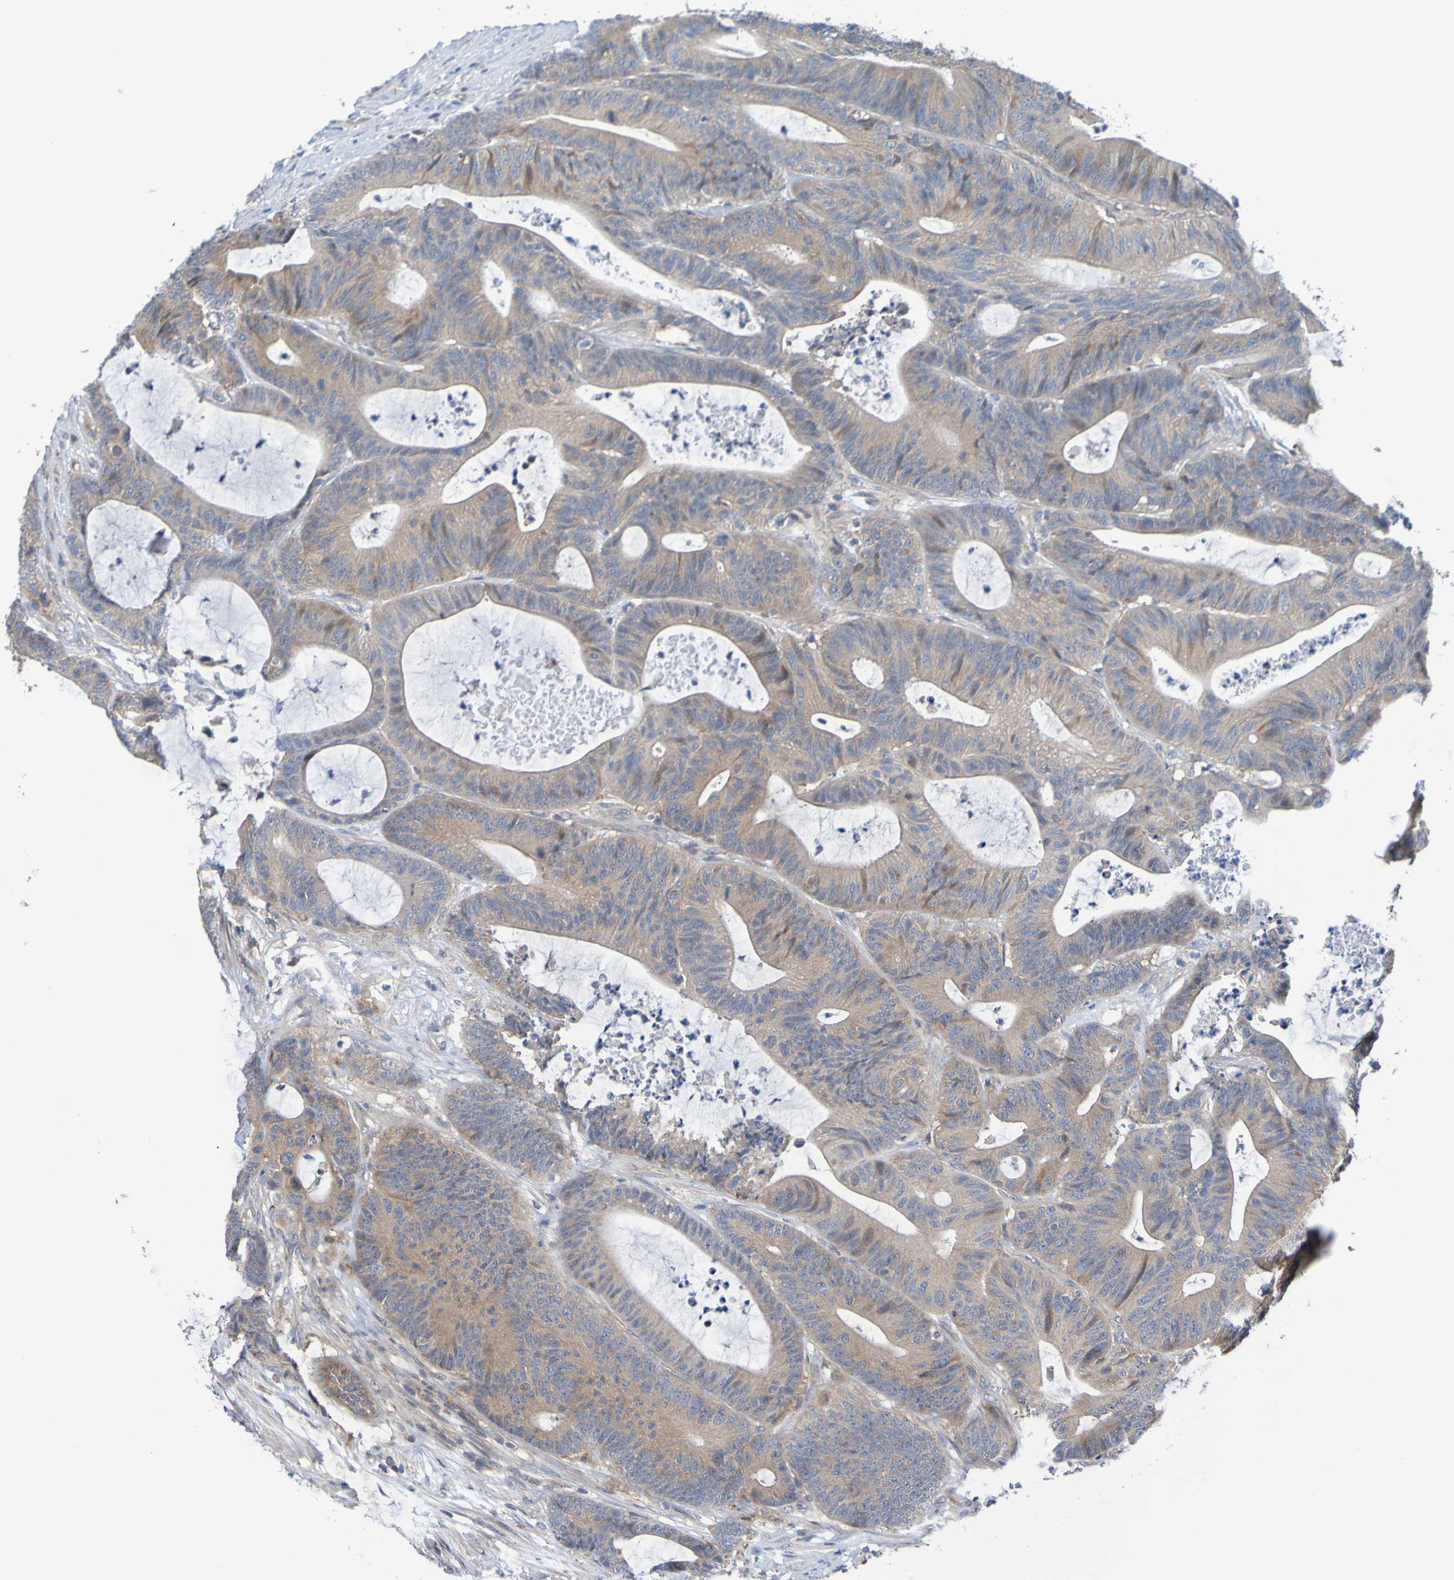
{"staining": {"intensity": "weak", "quantity": ">75%", "location": "cytoplasmic/membranous"}, "tissue": "colorectal cancer", "cell_type": "Tumor cells", "image_type": "cancer", "snomed": [{"axis": "morphology", "description": "Adenocarcinoma, NOS"}, {"axis": "topography", "description": "Colon"}], "caption": "DAB (3,3'-diaminobenzidine) immunohistochemical staining of human adenocarcinoma (colorectal) exhibits weak cytoplasmic/membranous protein staining in about >75% of tumor cells.", "gene": "SDK1", "patient": {"sex": "female", "age": 84}}